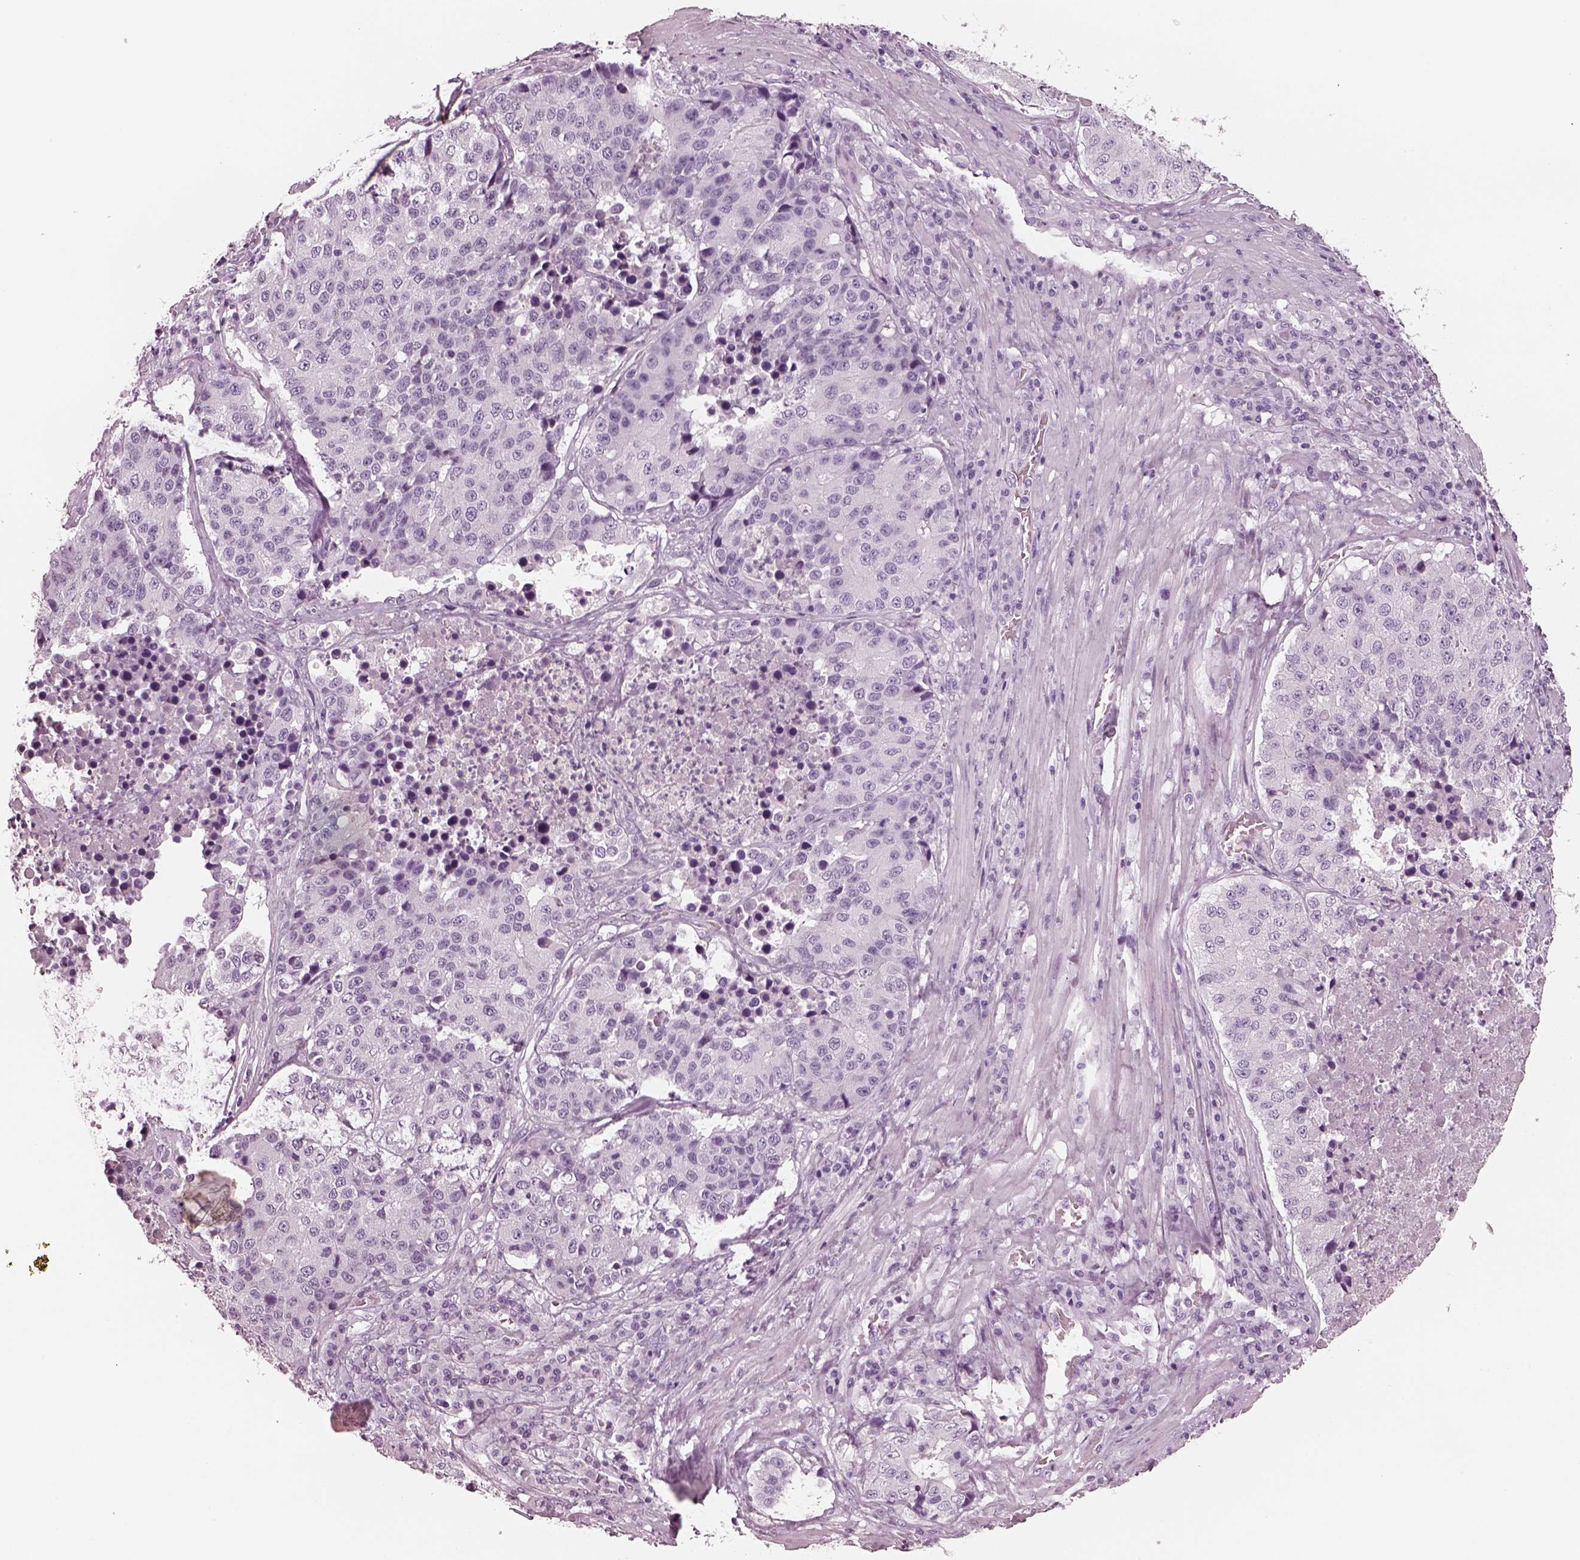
{"staining": {"intensity": "negative", "quantity": "none", "location": "none"}, "tissue": "stomach cancer", "cell_type": "Tumor cells", "image_type": "cancer", "snomed": [{"axis": "morphology", "description": "Adenocarcinoma, NOS"}, {"axis": "topography", "description": "Stomach"}], "caption": "Immunohistochemistry of human stomach cancer (adenocarcinoma) reveals no staining in tumor cells. Nuclei are stained in blue.", "gene": "CSH1", "patient": {"sex": "male", "age": 71}}